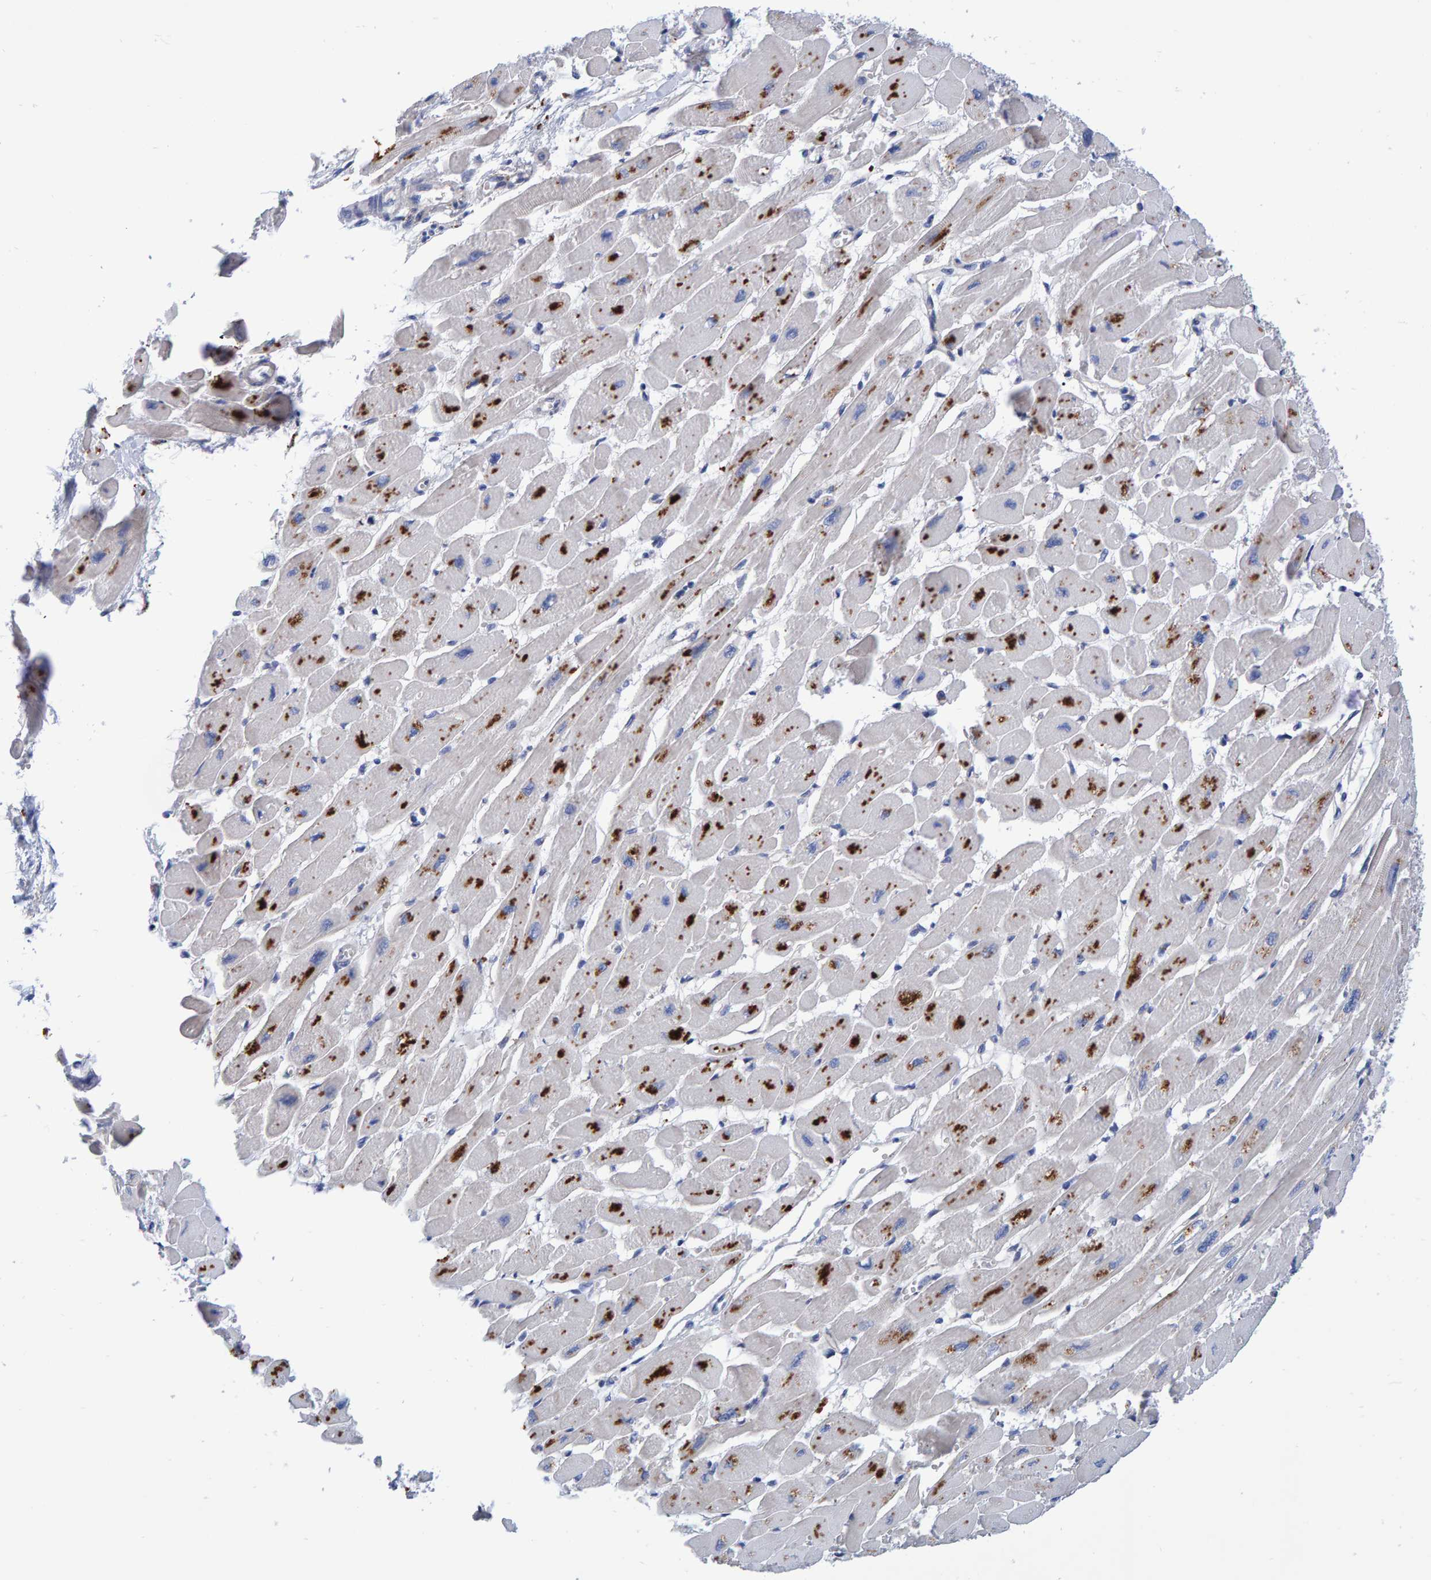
{"staining": {"intensity": "moderate", "quantity": ">75%", "location": "cytoplasmic/membranous"}, "tissue": "heart muscle", "cell_type": "Cardiomyocytes", "image_type": "normal", "snomed": [{"axis": "morphology", "description": "Normal tissue, NOS"}, {"axis": "topography", "description": "Heart"}], "caption": "Protein expression by immunohistochemistry shows moderate cytoplasmic/membranous staining in approximately >75% of cardiomyocytes in benign heart muscle. The staining was performed using DAB to visualize the protein expression in brown, while the nuclei were stained in blue with hematoxylin (Magnification: 20x).", "gene": "EFR3A", "patient": {"sex": "female", "age": 54}}